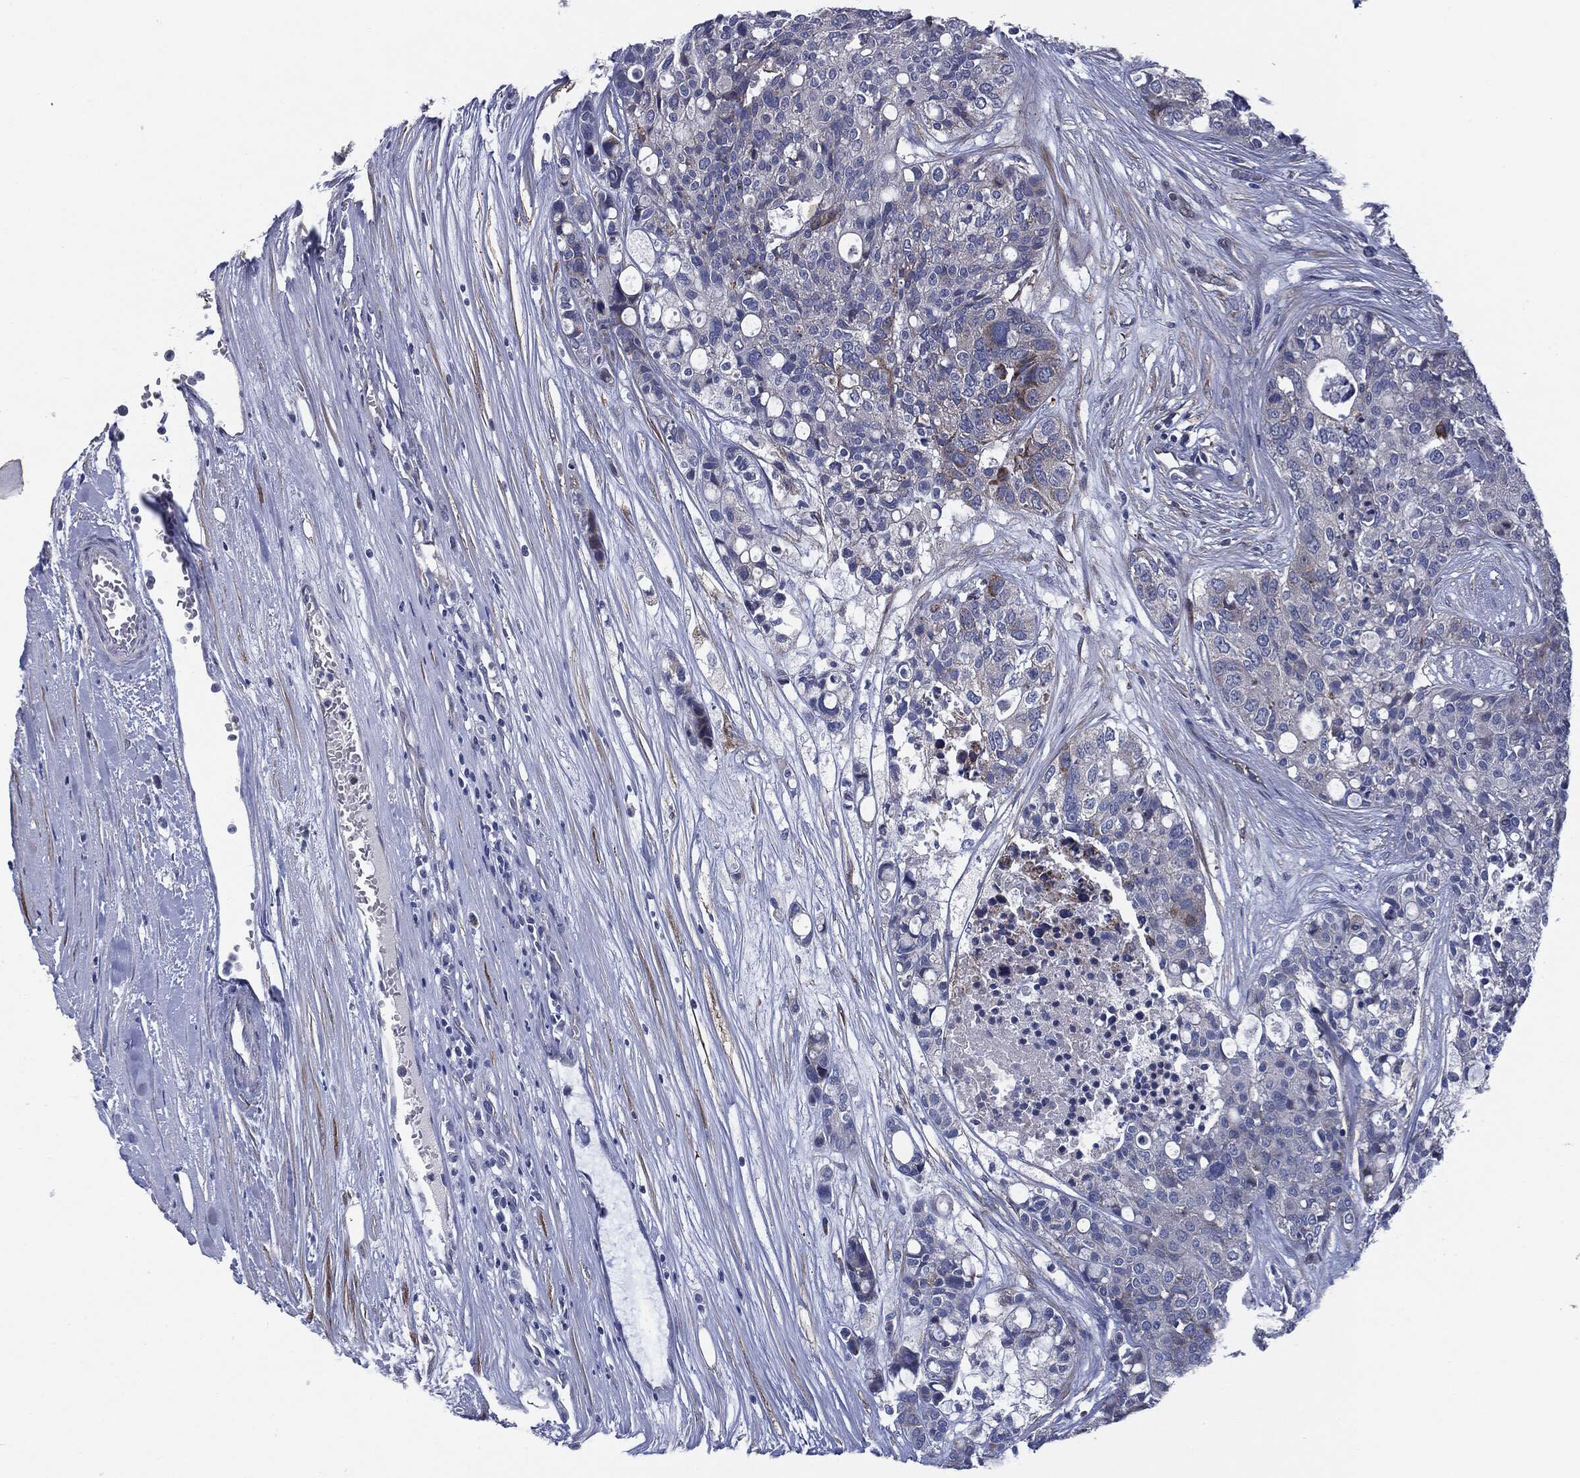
{"staining": {"intensity": "negative", "quantity": "none", "location": "none"}, "tissue": "carcinoid", "cell_type": "Tumor cells", "image_type": "cancer", "snomed": [{"axis": "morphology", "description": "Carcinoid, malignant, NOS"}, {"axis": "topography", "description": "Colon"}], "caption": "The immunohistochemistry (IHC) photomicrograph has no significant positivity in tumor cells of carcinoid tissue.", "gene": "KRT5", "patient": {"sex": "male", "age": 81}}